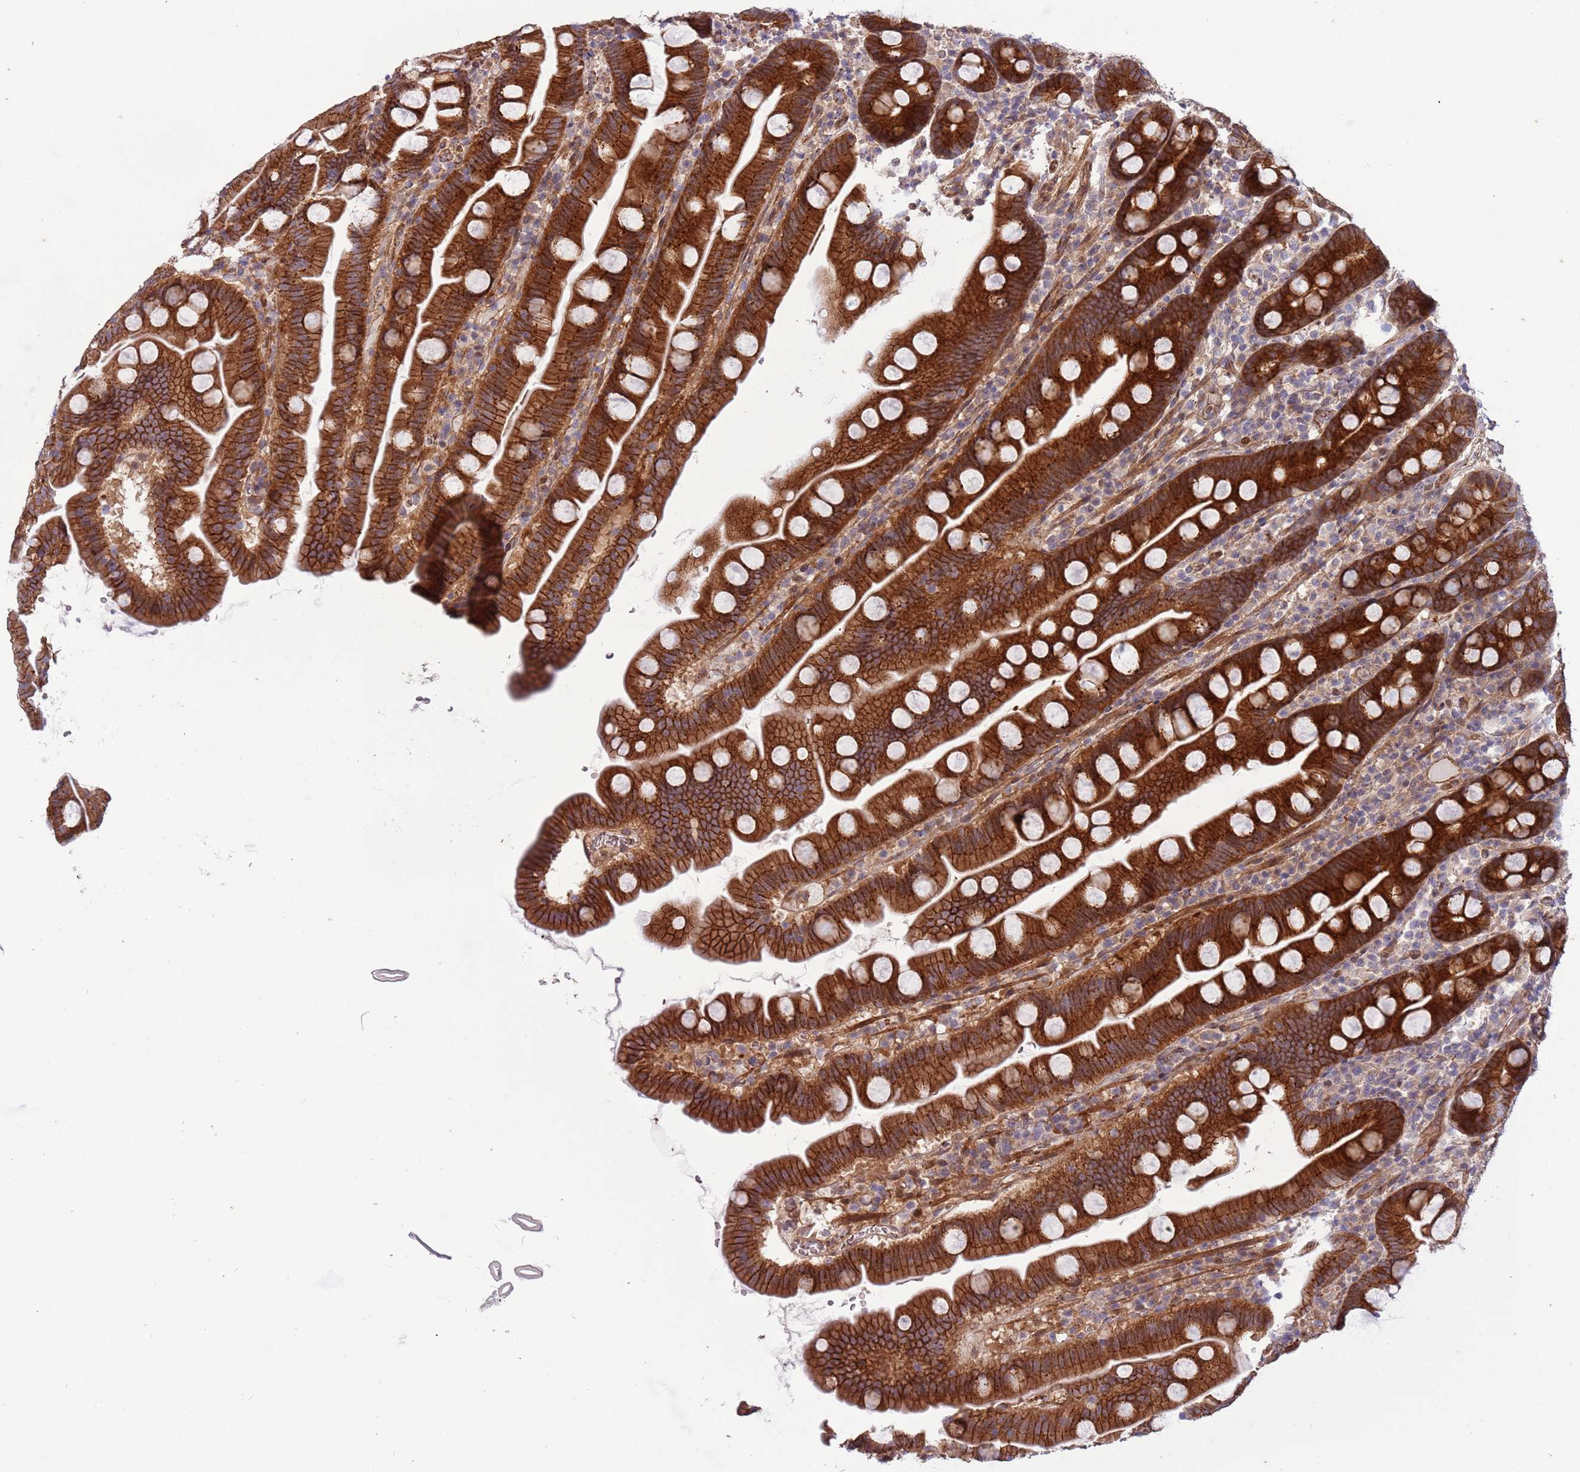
{"staining": {"intensity": "strong", "quantity": ">75%", "location": "cytoplasmic/membranous"}, "tissue": "small intestine", "cell_type": "Glandular cells", "image_type": "normal", "snomed": [{"axis": "morphology", "description": "Normal tissue, NOS"}, {"axis": "topography", "description": "Small intestine"}], "caption": "An image of human small intestine stained for a protein reveals strong cytoplasmic/membranous brown staining in glandular cells.", "gene": "ITGB6", "patient": {"sex": "female", "age": 68}}